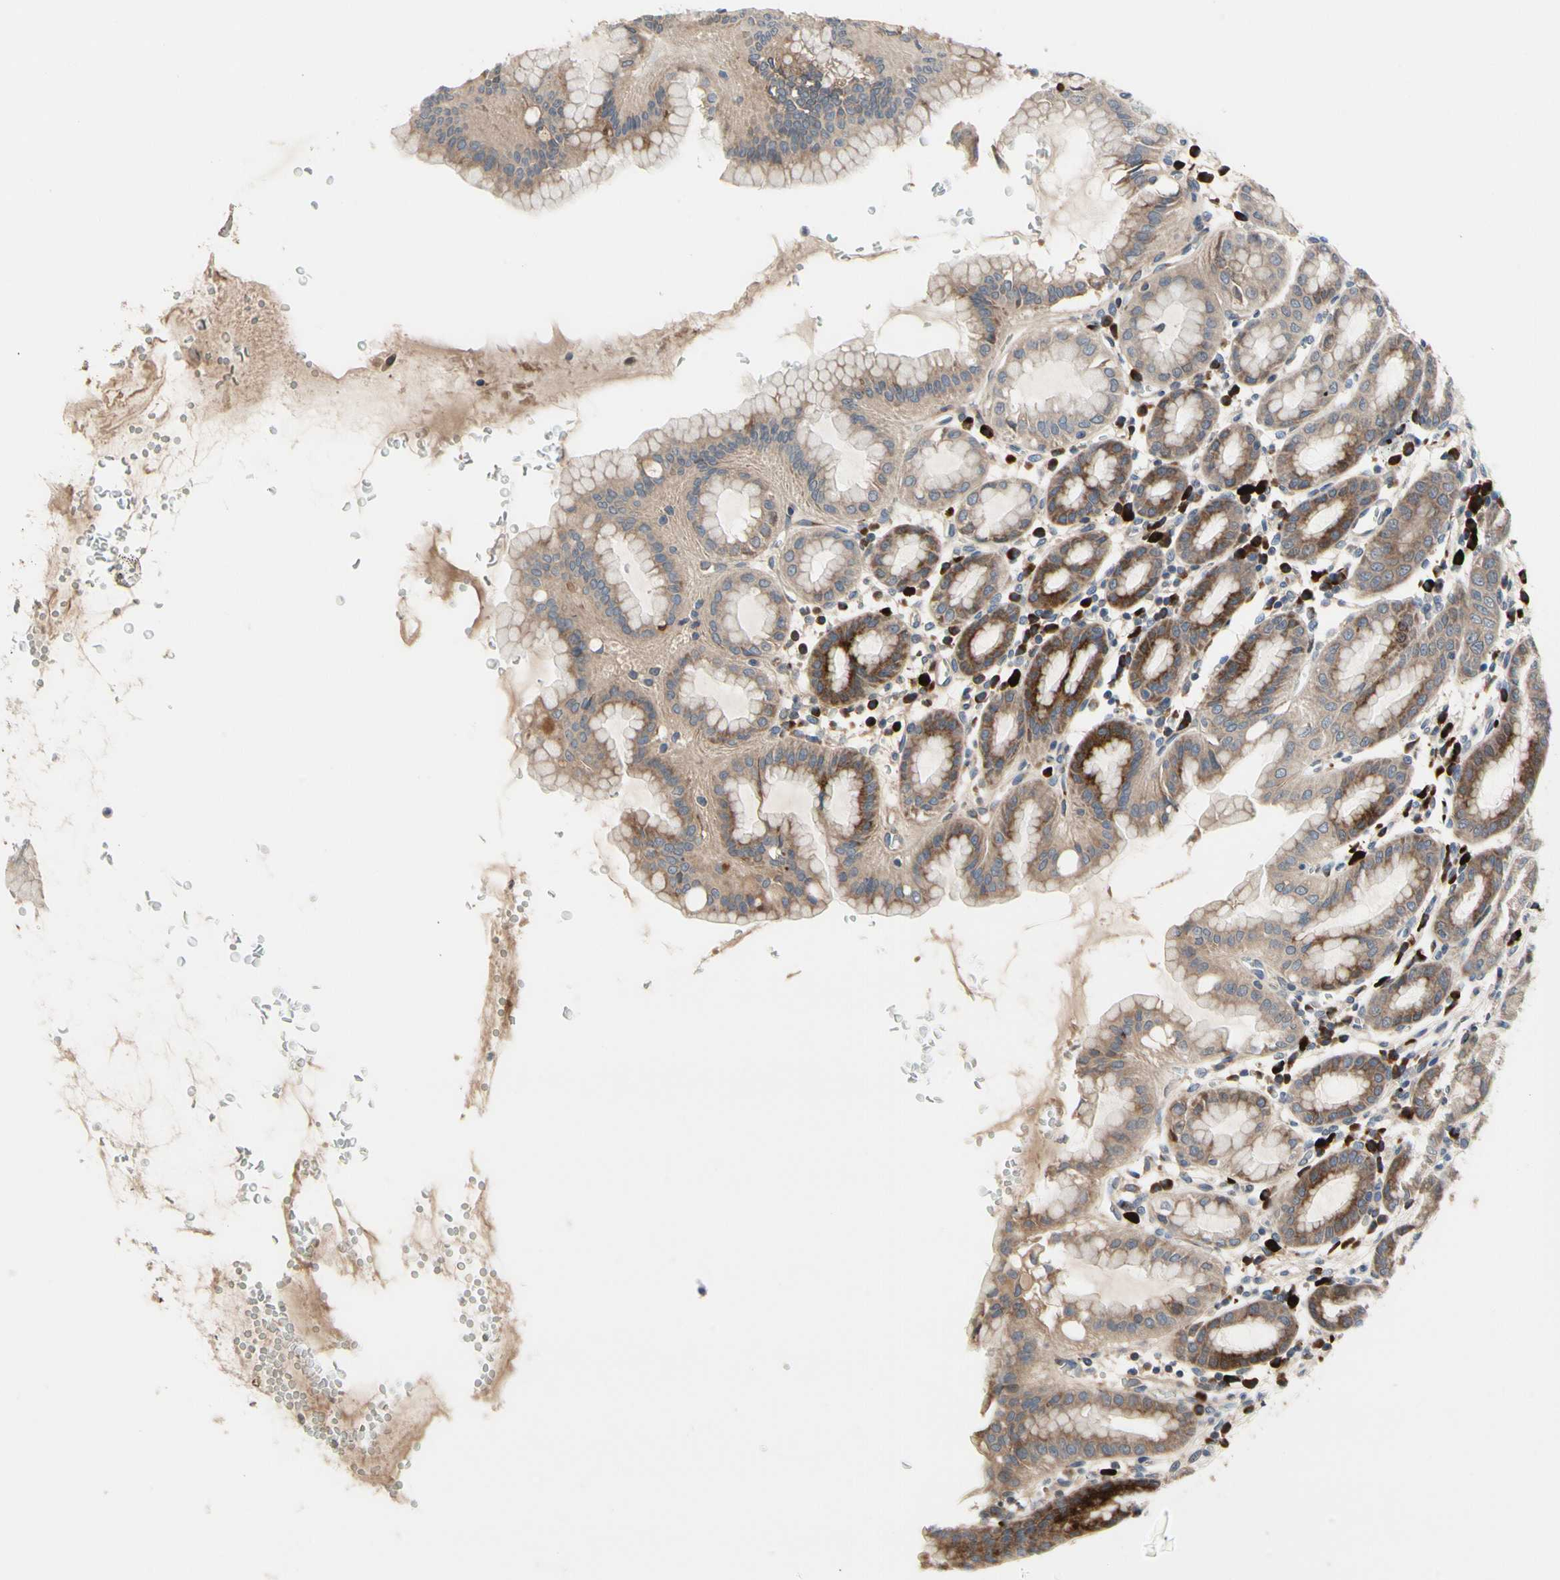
{"staining": {"intensity": "moderate", "quantity": "25%-75%", "location": "cytoplasmic/membranous"}, "tissue": "stomach", "cell_type": "Glandular cells", "image_type": "normal", "snomed": [{"axis": "morphology", "description": "Normal tissue, NOS"}, {"axis": "topography", "description": "Stomach, upper"}], "caption": "Immunohistochemistry (IHC) (DAB (3,3'-diaminobenzidine)) staining of normal human stomach shows moderate cytoplasmic/membranous protein expression in approximately 25%-75% of glandular cells. (DAB (3,3'-diaminobenzidine) = brown stain, brightfield microscopy at high magnification).", "gene": "MMEL1", "patient": {"sex": "male", "age": 68}}